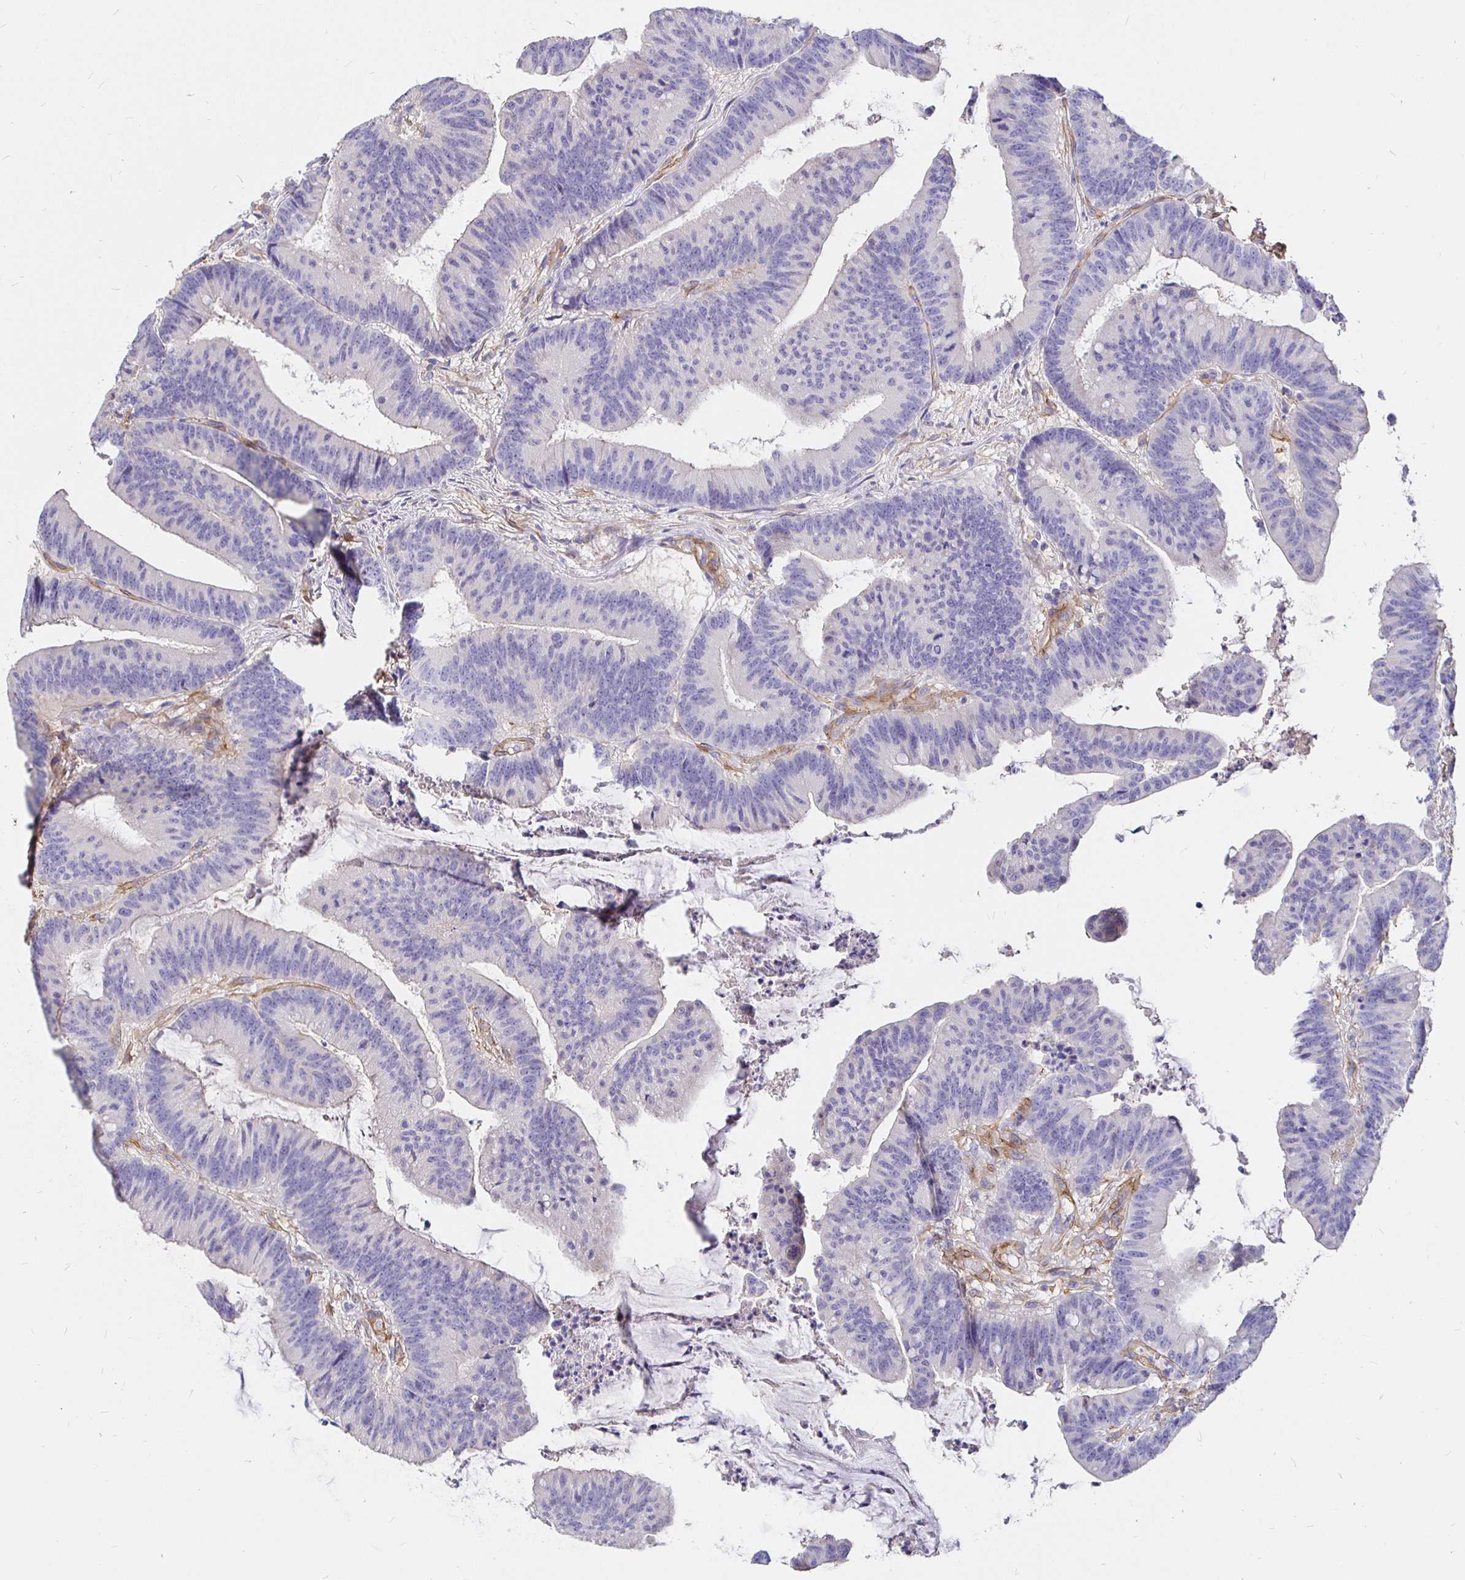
{"staining": {"intensity": "negative", "quantity": "none", "location": "none"}, "tissue": "colorectal cancer", "cell_type": "Tumor cells", "image_type": "cancer", "snomed": [{"axis": "morphology", "description": "Adenocarcinoma, NOS"}, {"axis": "topography", "description": "Colon"}], "caption": "This is an IHC histopathology image of adenocarcinoma (colorectal). There is no expression in tumor cells.", "gene": "PALM2AKAP2", "patient": {"sex": "female", "age": 78}}